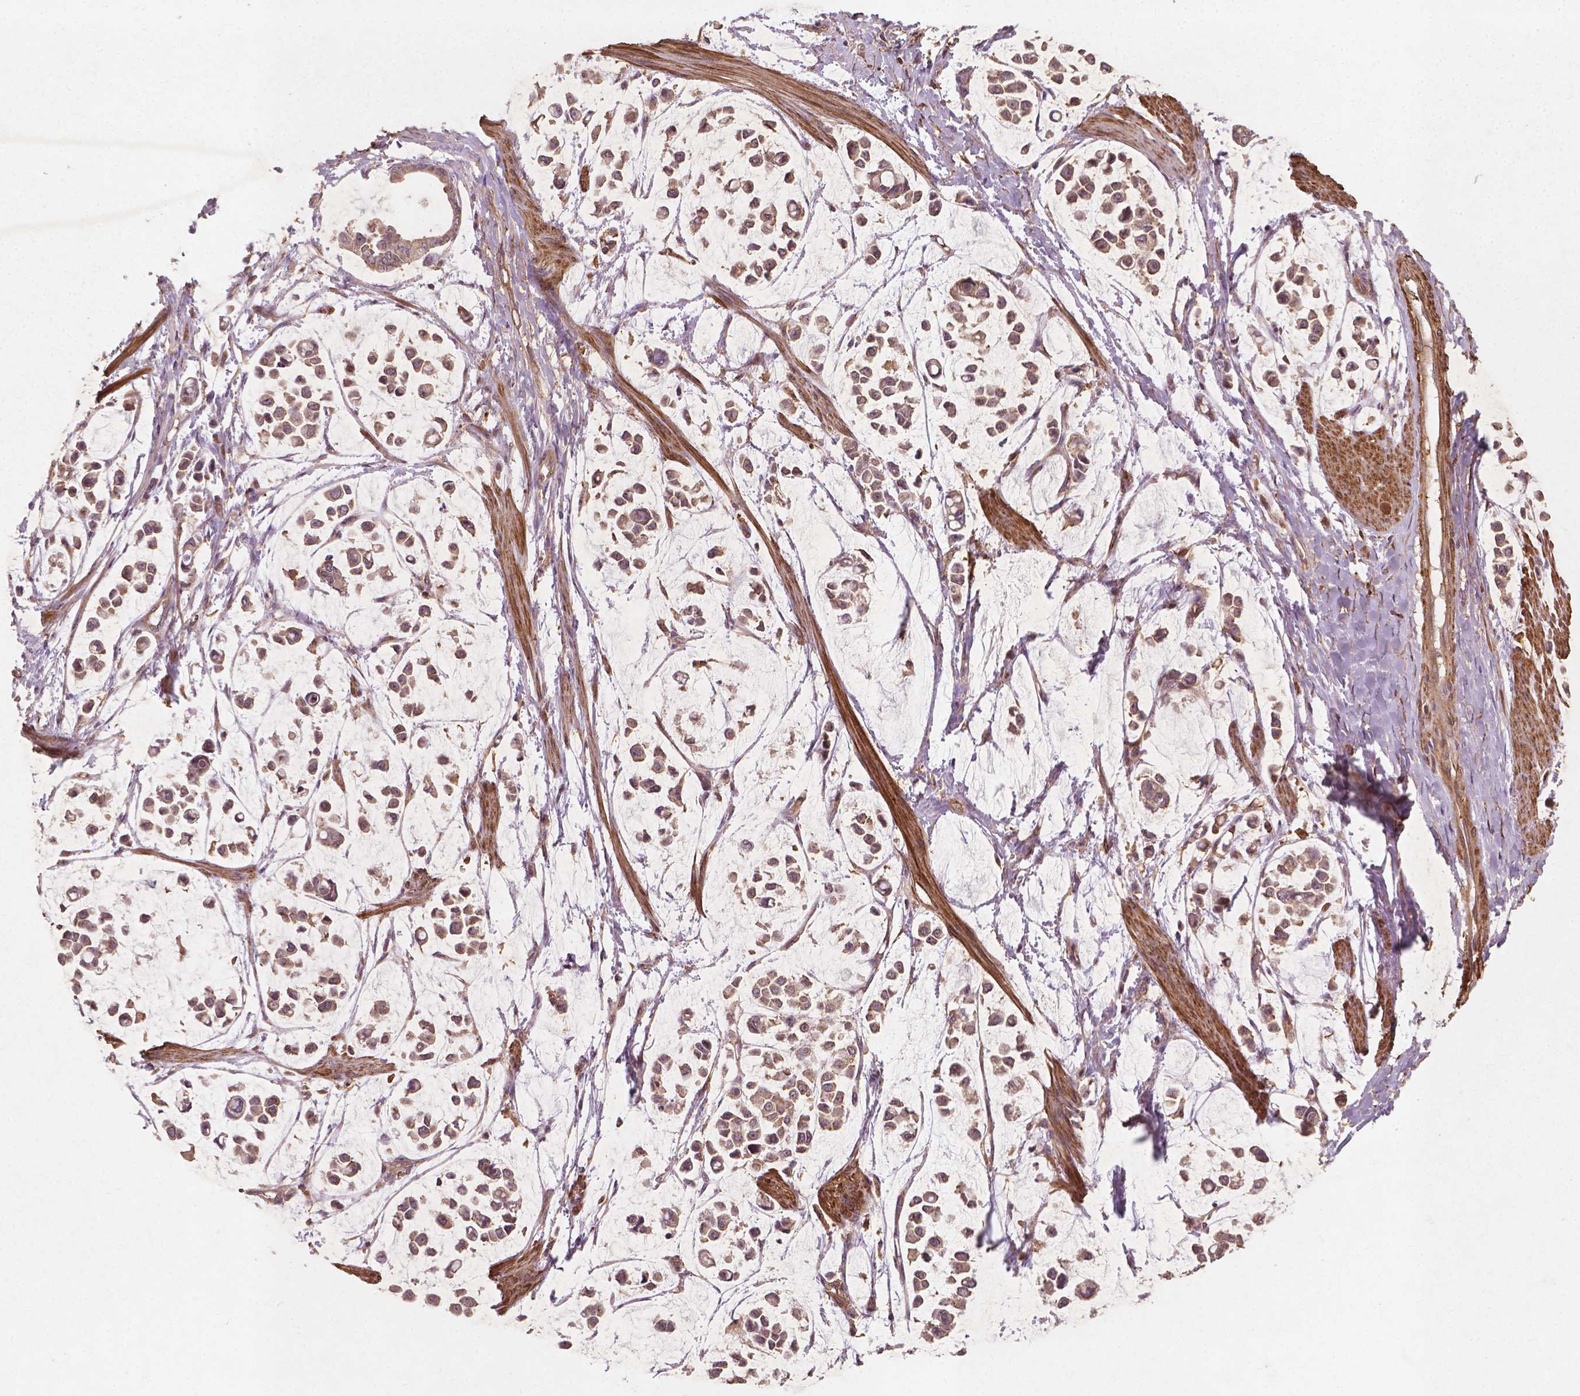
{"staining": {"intensity": "weak", "quantity": ">75%", "location": "cytoplasmic/membranous"}, "tissue": "stomach cancer", "cell_type": "Tumor cells", "image_type": "cancer", "snomed": [{"axis": "morphology", "description": "Adenocarcinoma, NOS"}, {"axis": "topography", "description": "Stomach"}], "caption": "Tumor cells show low levels of weak cytoplasmic/membranous expression in approximately >75% of cells in stomach cancer (adenocarcinoma). Using DAB (brown) and hematoxylin (blue) stains, captured at high magnification using brightfield microscopy.", "gene": "CYFIP2", "patient": {"sex": "male", "age": 82}}